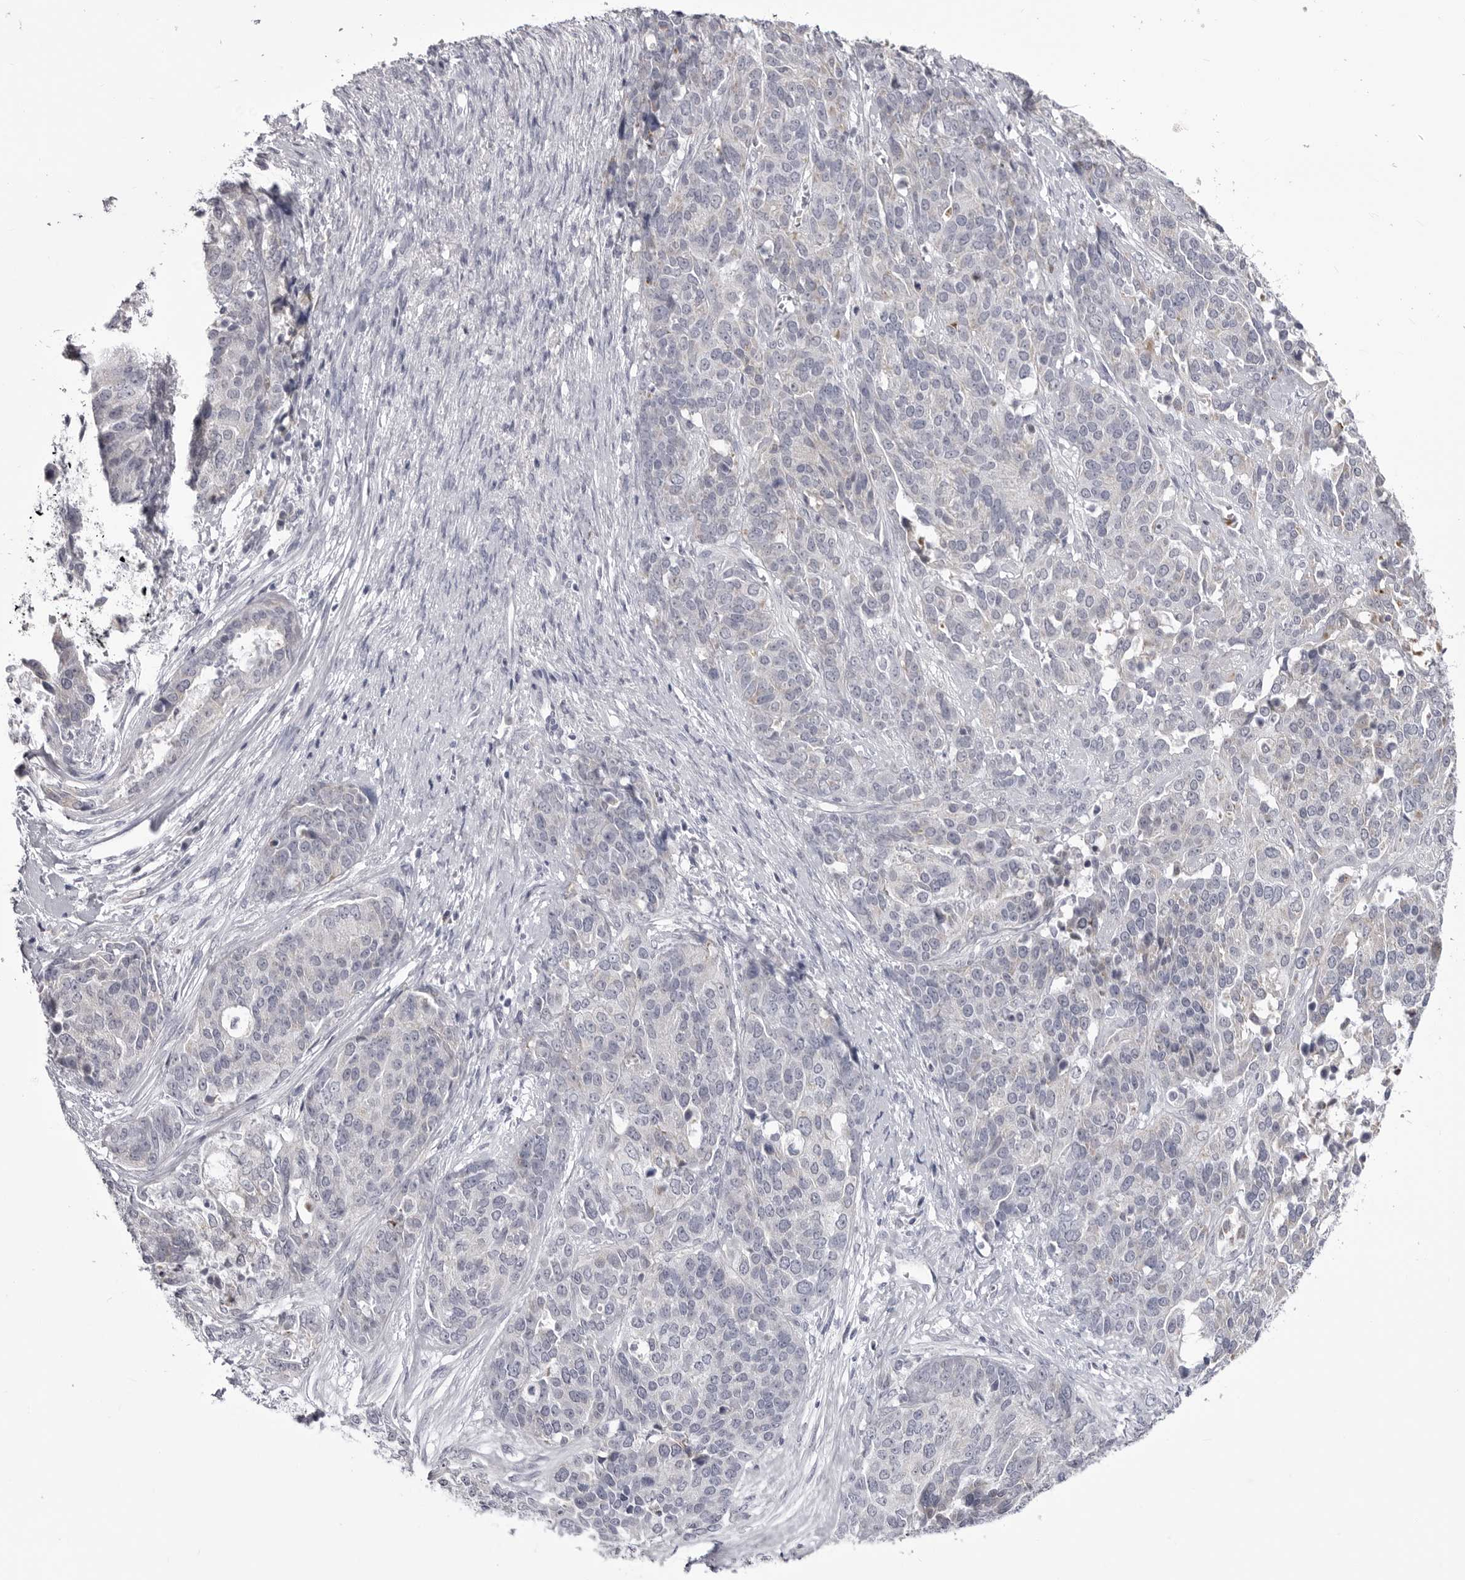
{"staining": {"intensity": "negative", "quantity": "none", "location": "none"}, "tissue": "ovarian cancer", "cell_type": "Tumor cells", "image_type": "cancer", "snomed": [{"axis": "morphology", "description": "Cystadenocarcinoma, serous, NOS"}, {"axis": "topography", "description": "Ovary"}], "caption": "Immunohistochemical staining of ovarian cancer shows no significant staining in tumor cells.", "gene": "STAP2", "patient": {"sex": "female", "age": 44}}